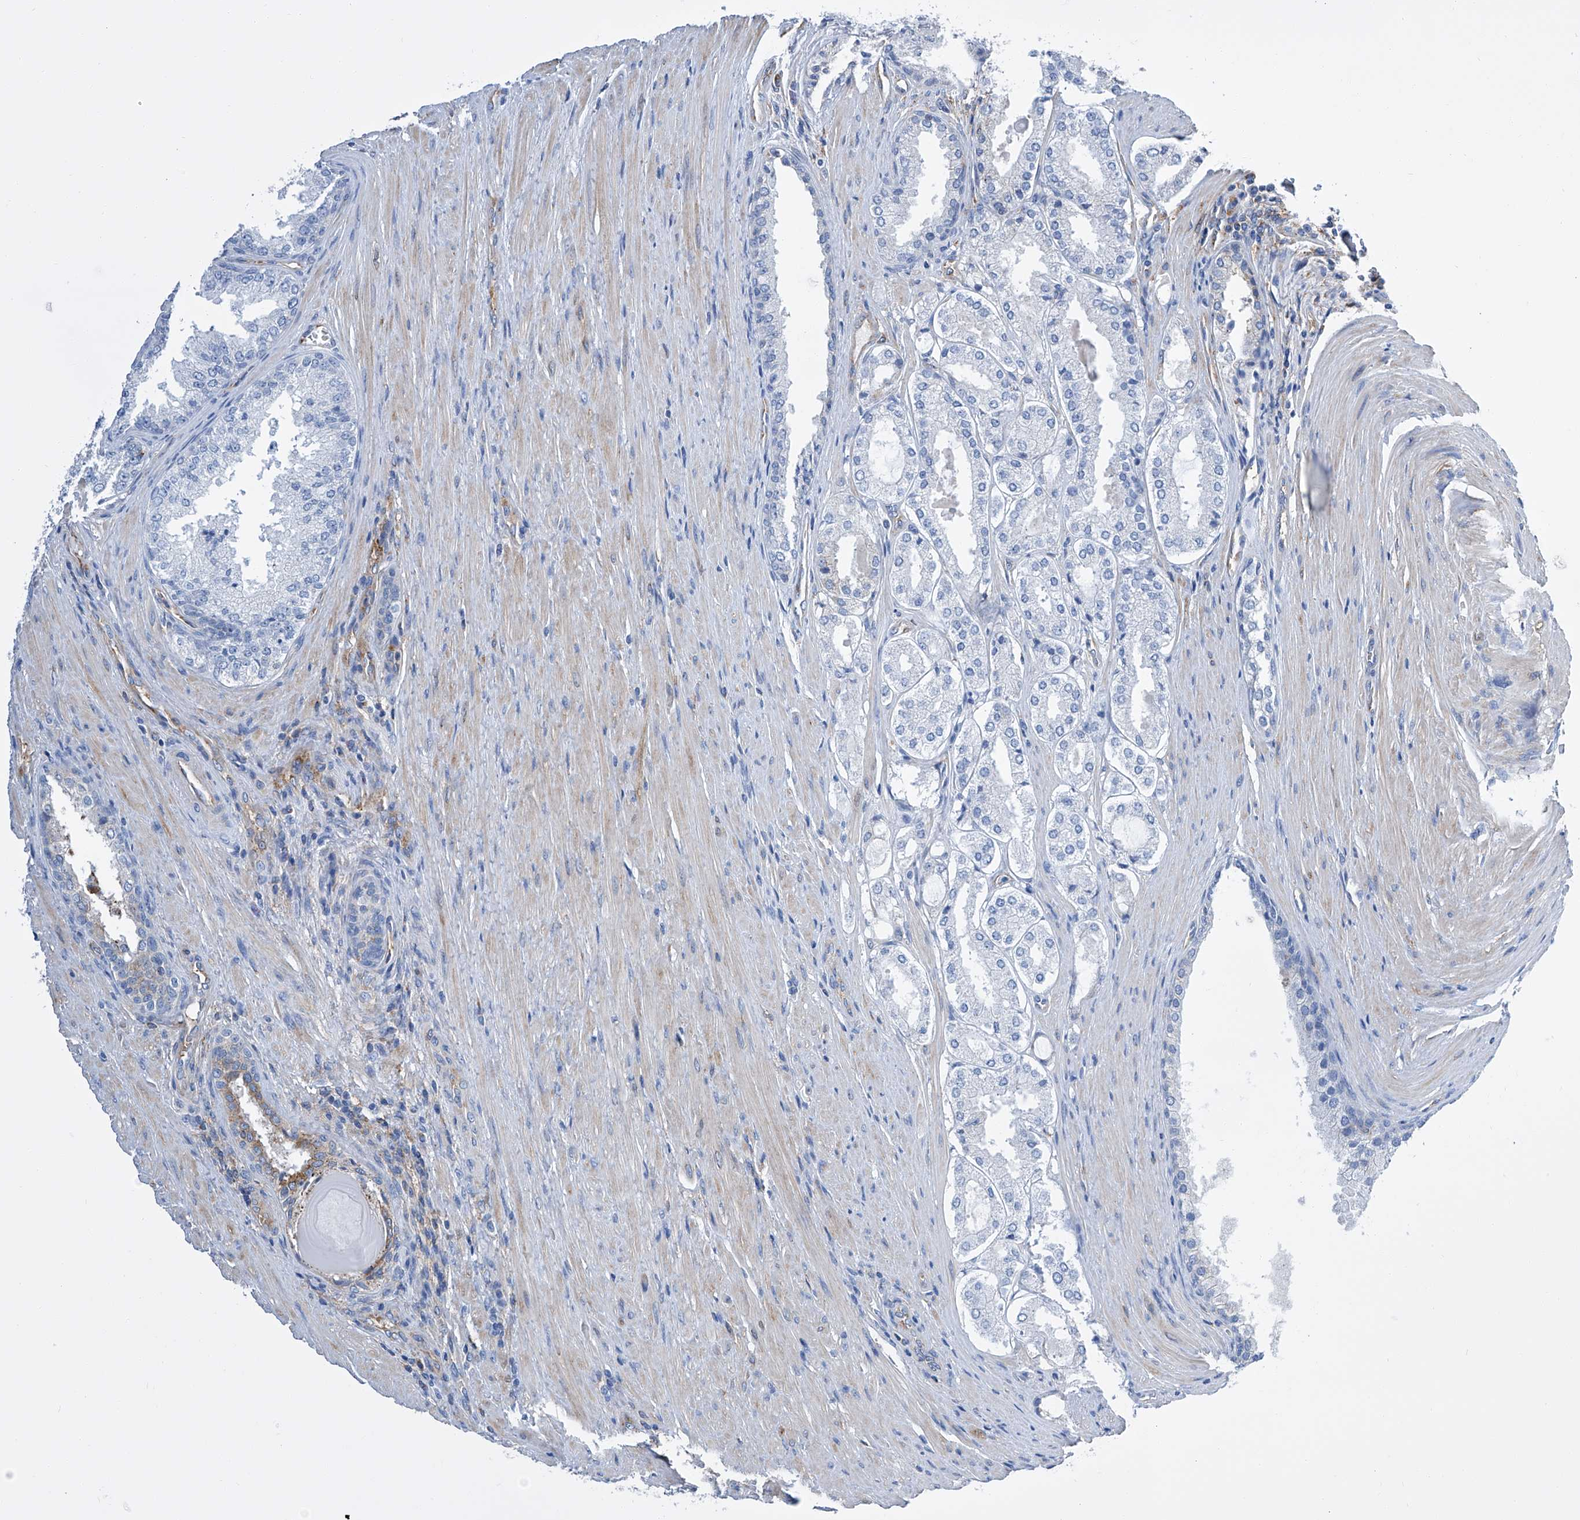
{"staining": {"intensity": "negative", "quantity": "none", "location": "none"}, "tissue": "prostate cancer", "cell_type": "Tumor cells", "image_type": "cancer", "snomed": [{"axis": "morphology", "description": "Adenocarcinoma, High grade"}, {"axis": "topography", "description": "Prostate"}], "caption": "High-grade adenocarcinoma (prostate) was stained to show a protein in brown. There is no significant positivity in tumor cells.", "gene": "GPT", "patient": {"sex": "male", "age": 60}}